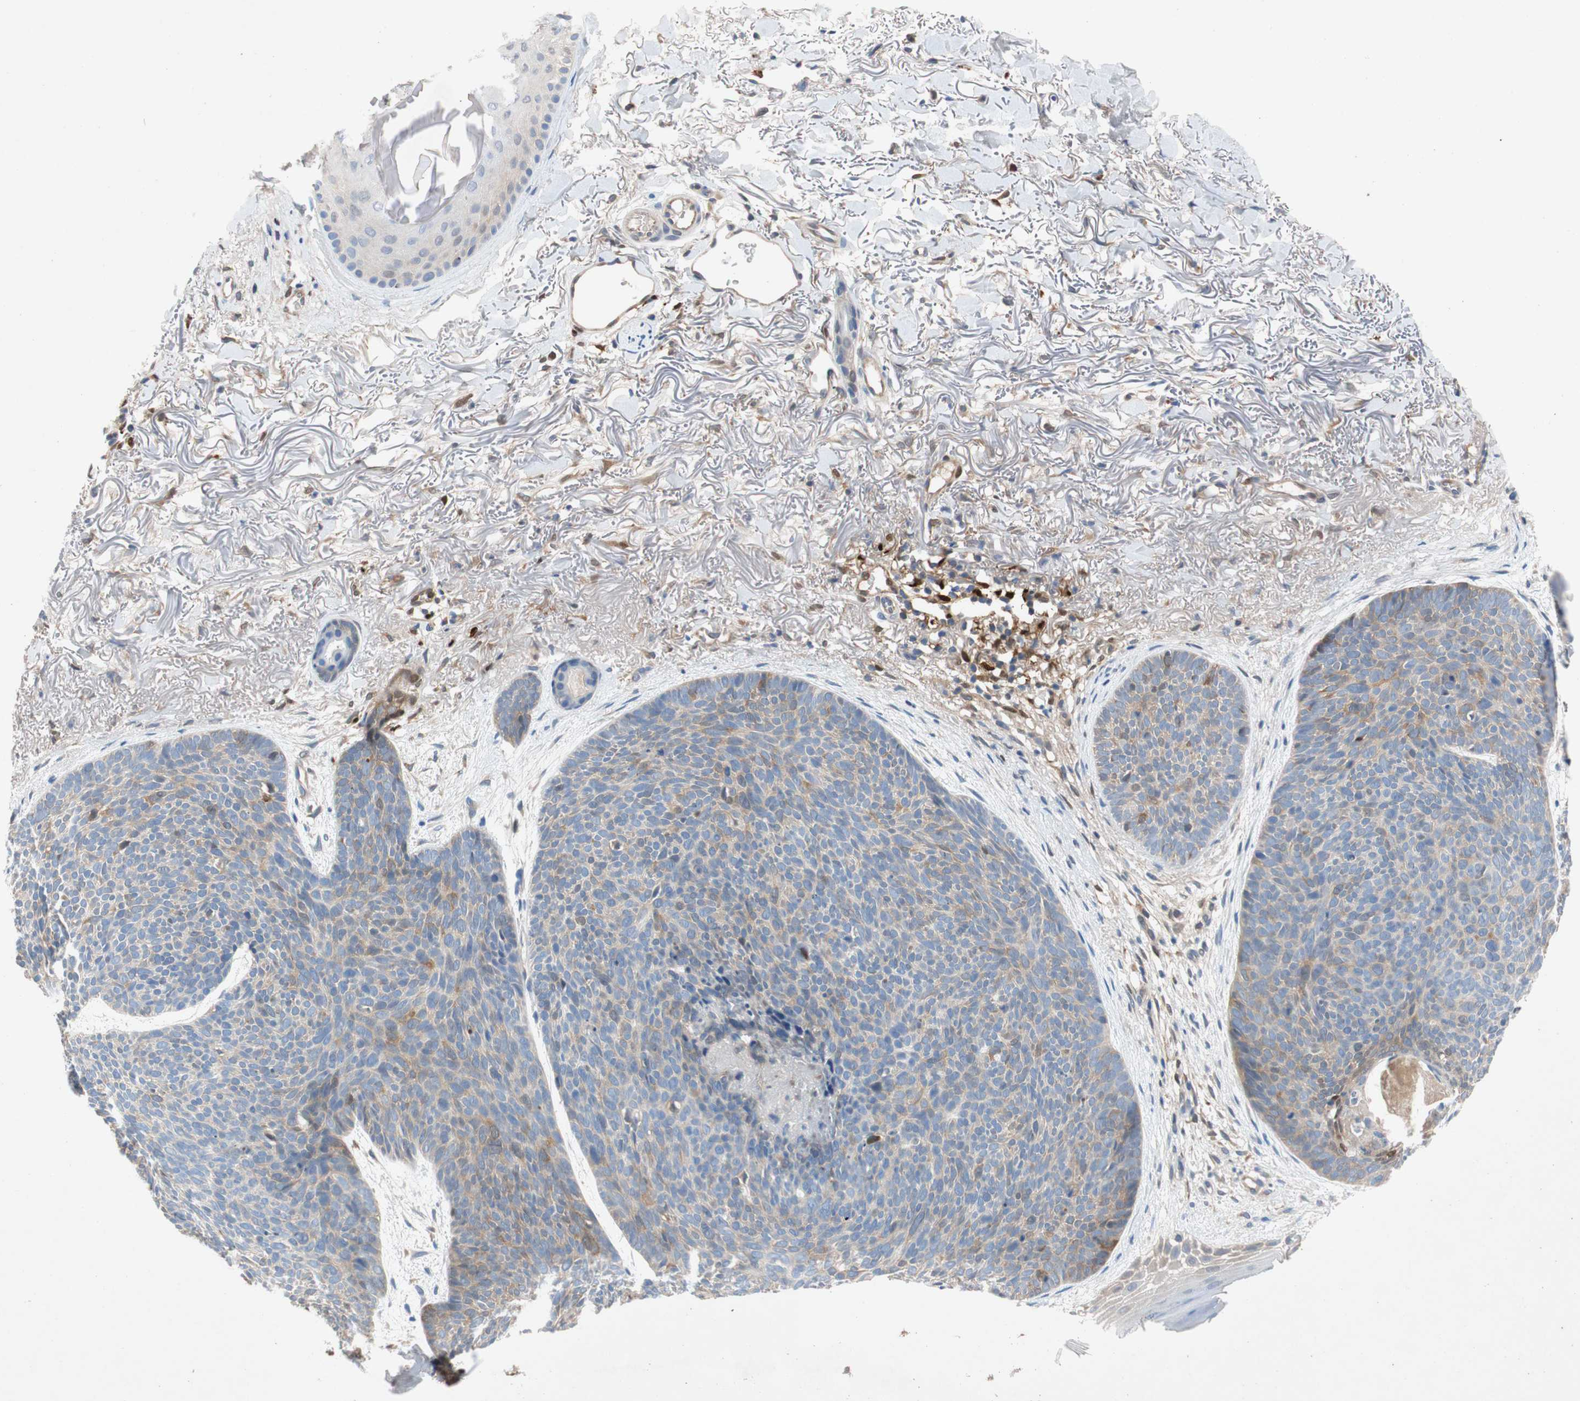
{"staining": {"intensity": "weak", "quantity": "25%-75%", "location": "cytoplasmic/membranous"}, "tissue": "skin cancer", "cell_type": "Tumor cells", "image_type": "cancer", "snomed": [{"axis": "morphology", "description": "Normal tissue, NOS"}, {"axis": "morphology", "description": "Basal cell carcinoma"}, {"axis": "topography", "description": "Skin"}], "caption": "Tumor cells display low levels of weak cytoplasmic/membranous staining in about 25%-75% of cells in skin cancer (basal cell carcinoma).", "gene": "RELB", "patient": {"sex": "female", "age": 70}}